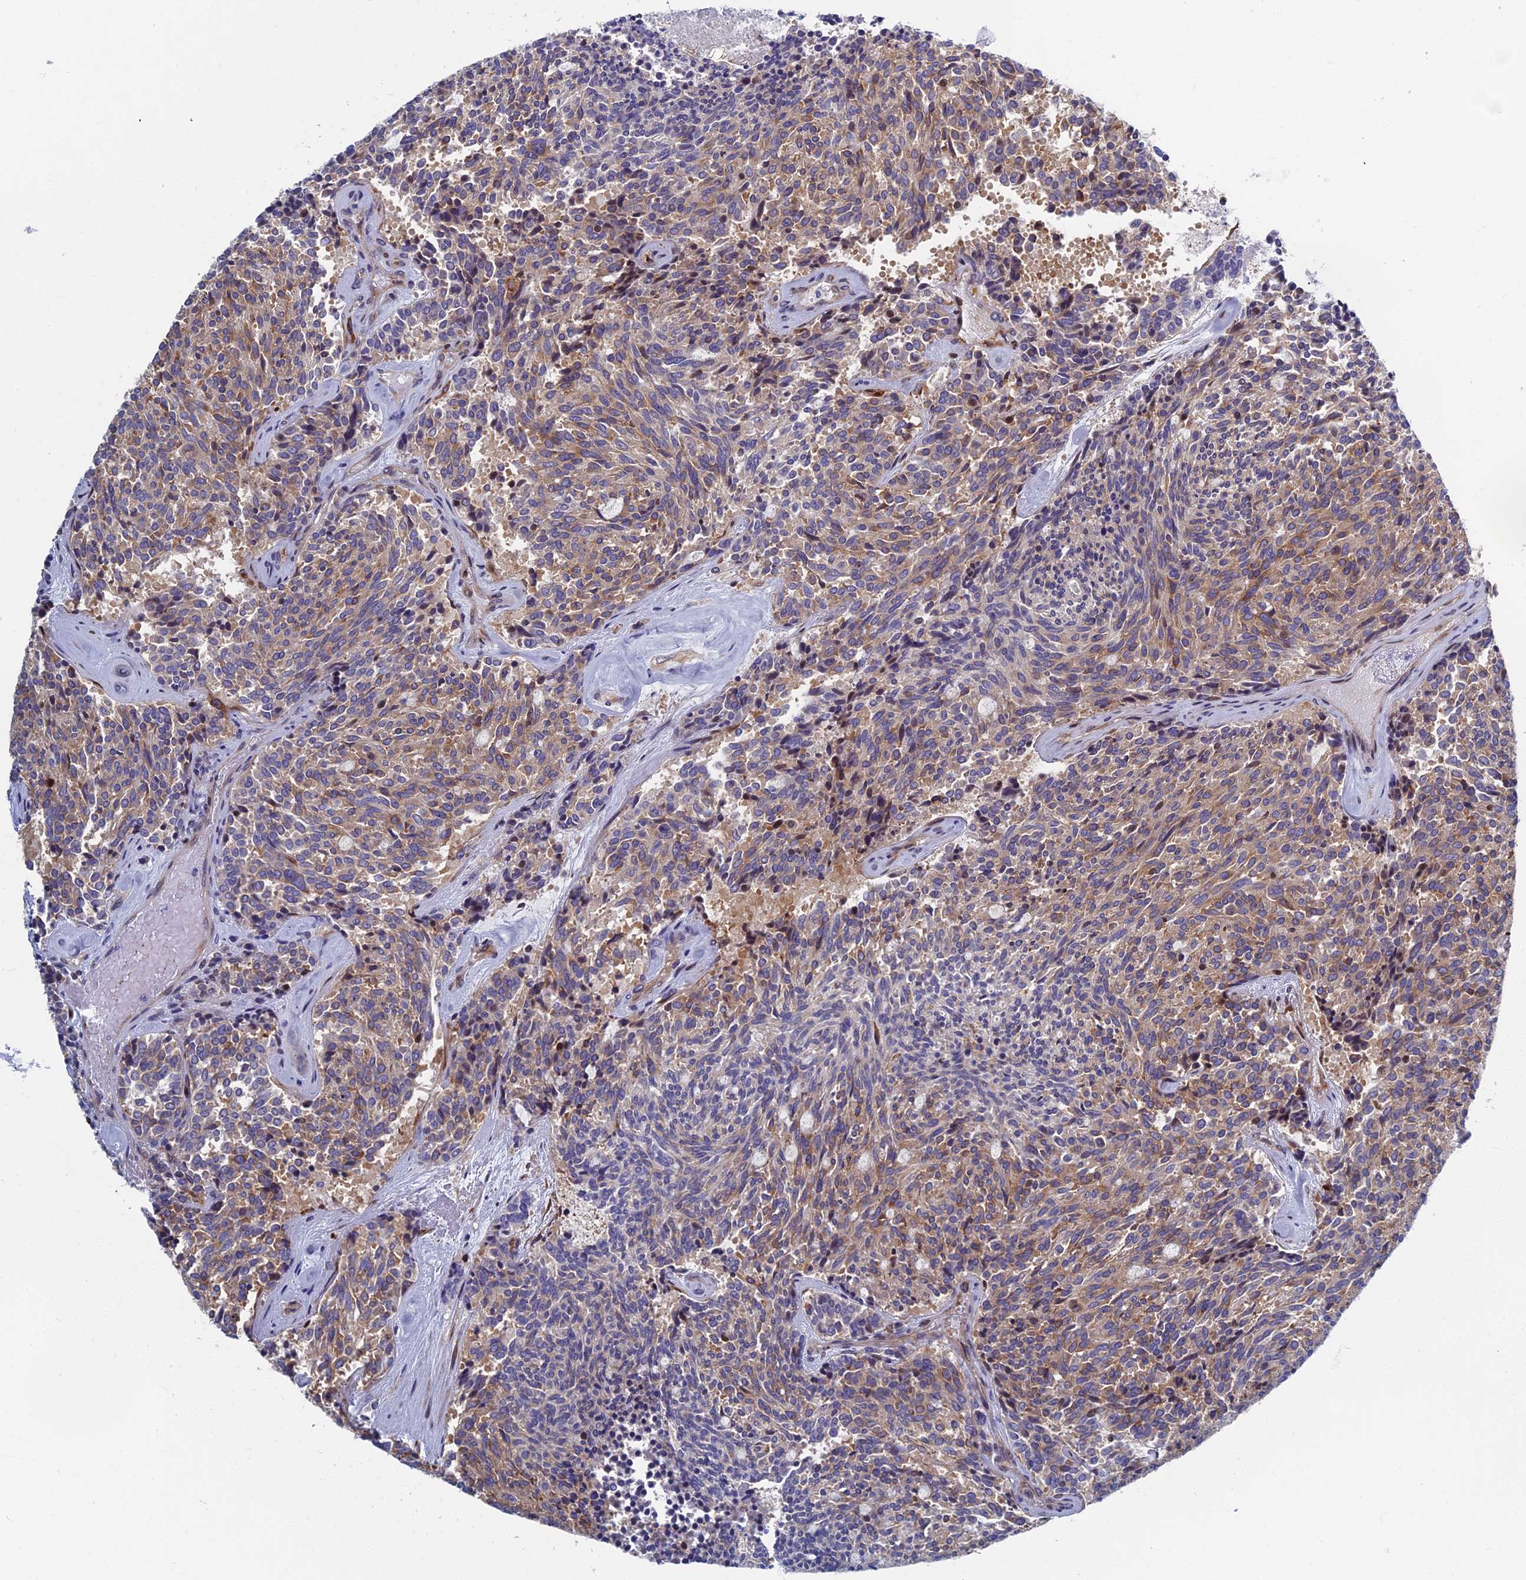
{"staining": {"intensity": "moderate", "quantity": "25%-75%", "location": "cytoplasmic/membranous"}, "tissue": "carcinoid", "cell_type": "Tumor cells", "image_type": "cancer", "snomed": [{"axis": "morphology", "description": "Carcinoid, malignant, NOS"}, {"axis": "topography", "description": "Pancreas"}], "caption": "A high-resolution histopathology image shows IHC staining of carcinoid, which reveals moderate cytoplasmic/membranous positivity in approximately 25%-75% of tumor cells. Nuclei are stained in blue.", "gene": "YBX1", "patient": {"sex": "female", "age": 54}}